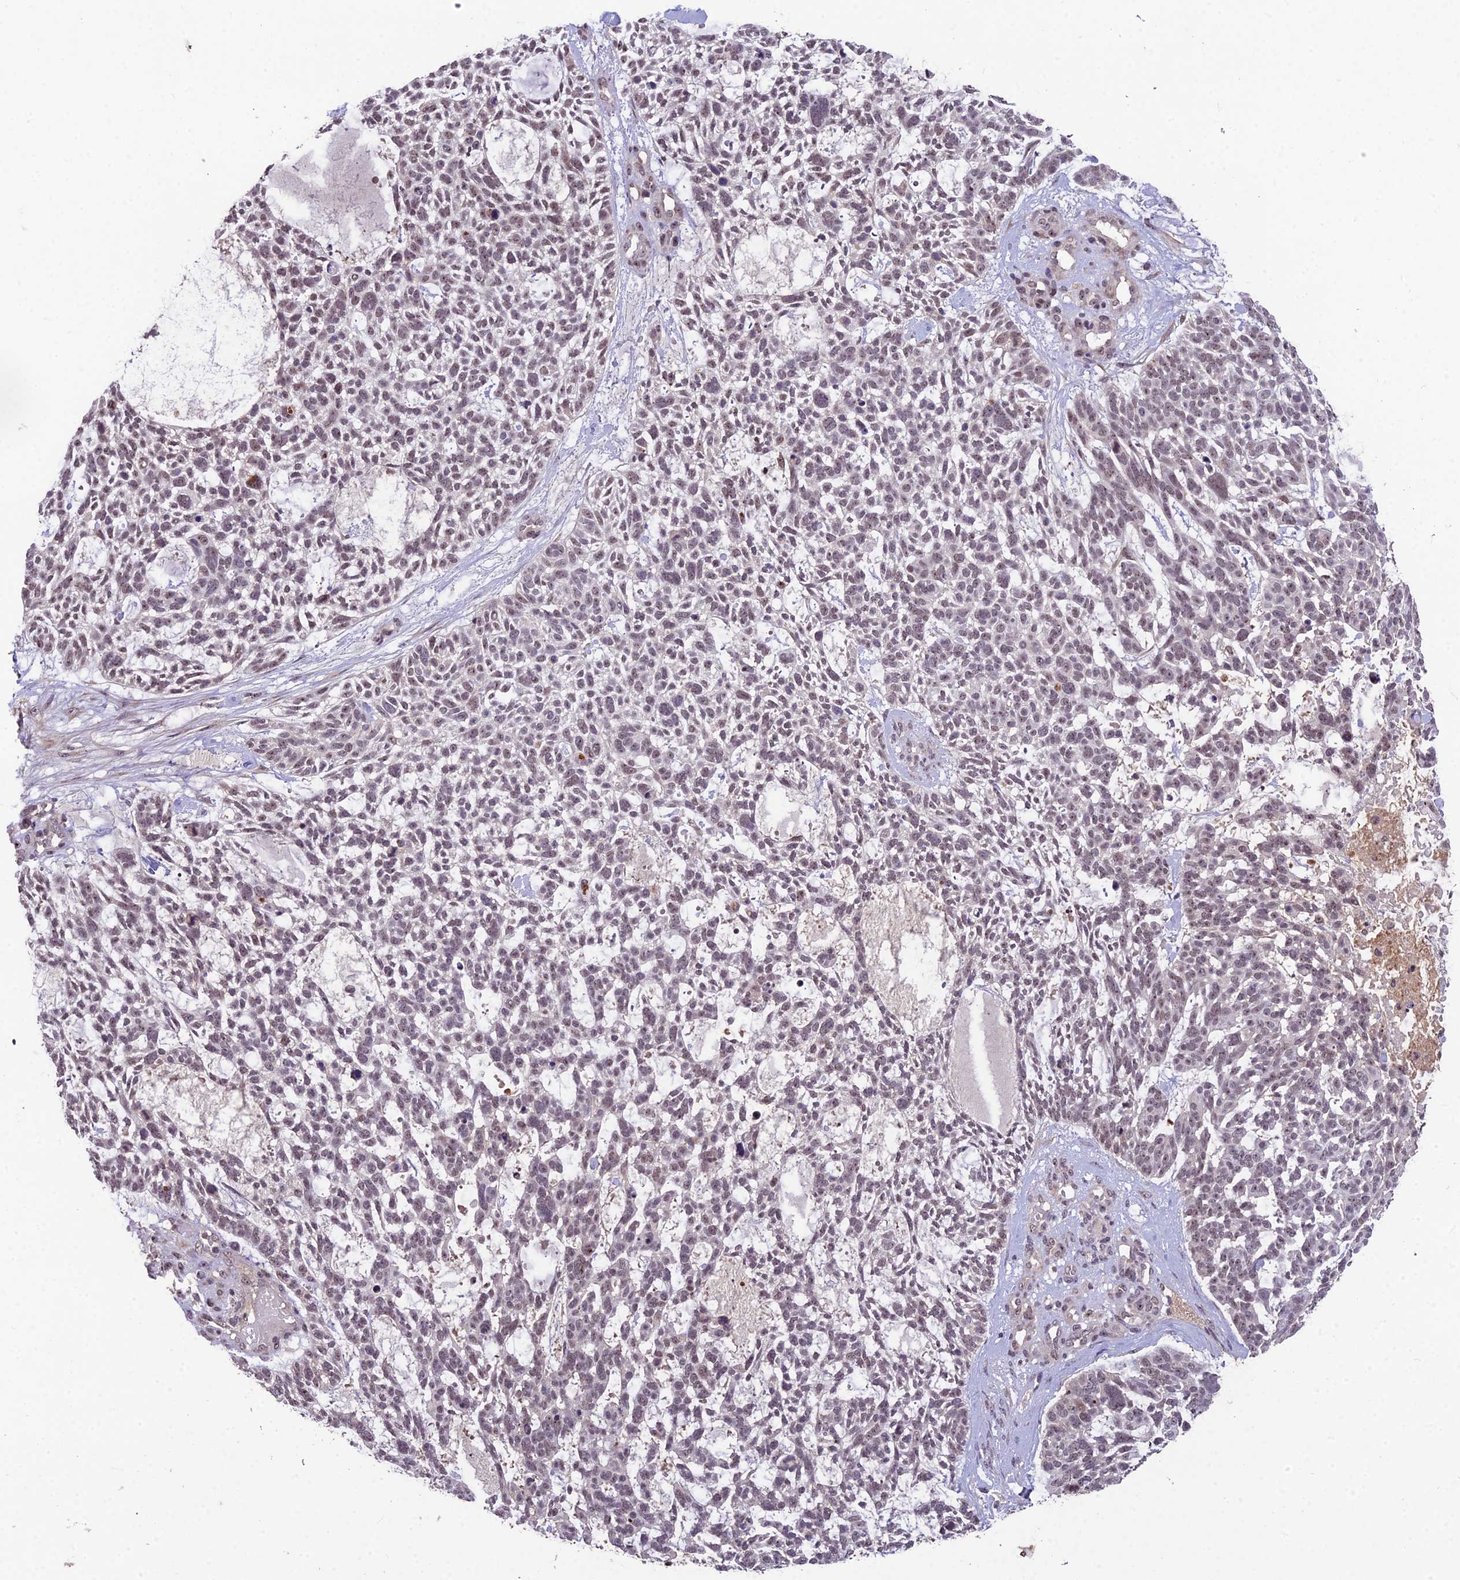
{"staining": {"intensity": "moderate", "quantity": "25%-75%", "location": "nuclear"}, "tissue": "skin cancer", "cell_type": "Tumor cells", "image_type": "cancer", "snomed": [{"axis": "morphology", "description": "Basal cell carcinoma"}, {"axis": "topography", "description": "Skin"}], "caption": "Skin cancer (basal cell carcinoma) stained with DAB (3,3'-diaminobenzidine) immunohistochemistry exhibits medium levels of moderate nuclear positivity in approximately 25%-75% of tumor cells. The staining was performed using DAB to visualize the protein expression in brown, while the nuclei were stained in blue with hematoxylin (Magnification: 20x).", "gene": "ZNF333", "patient": {"sex": "male", "age": 88}}